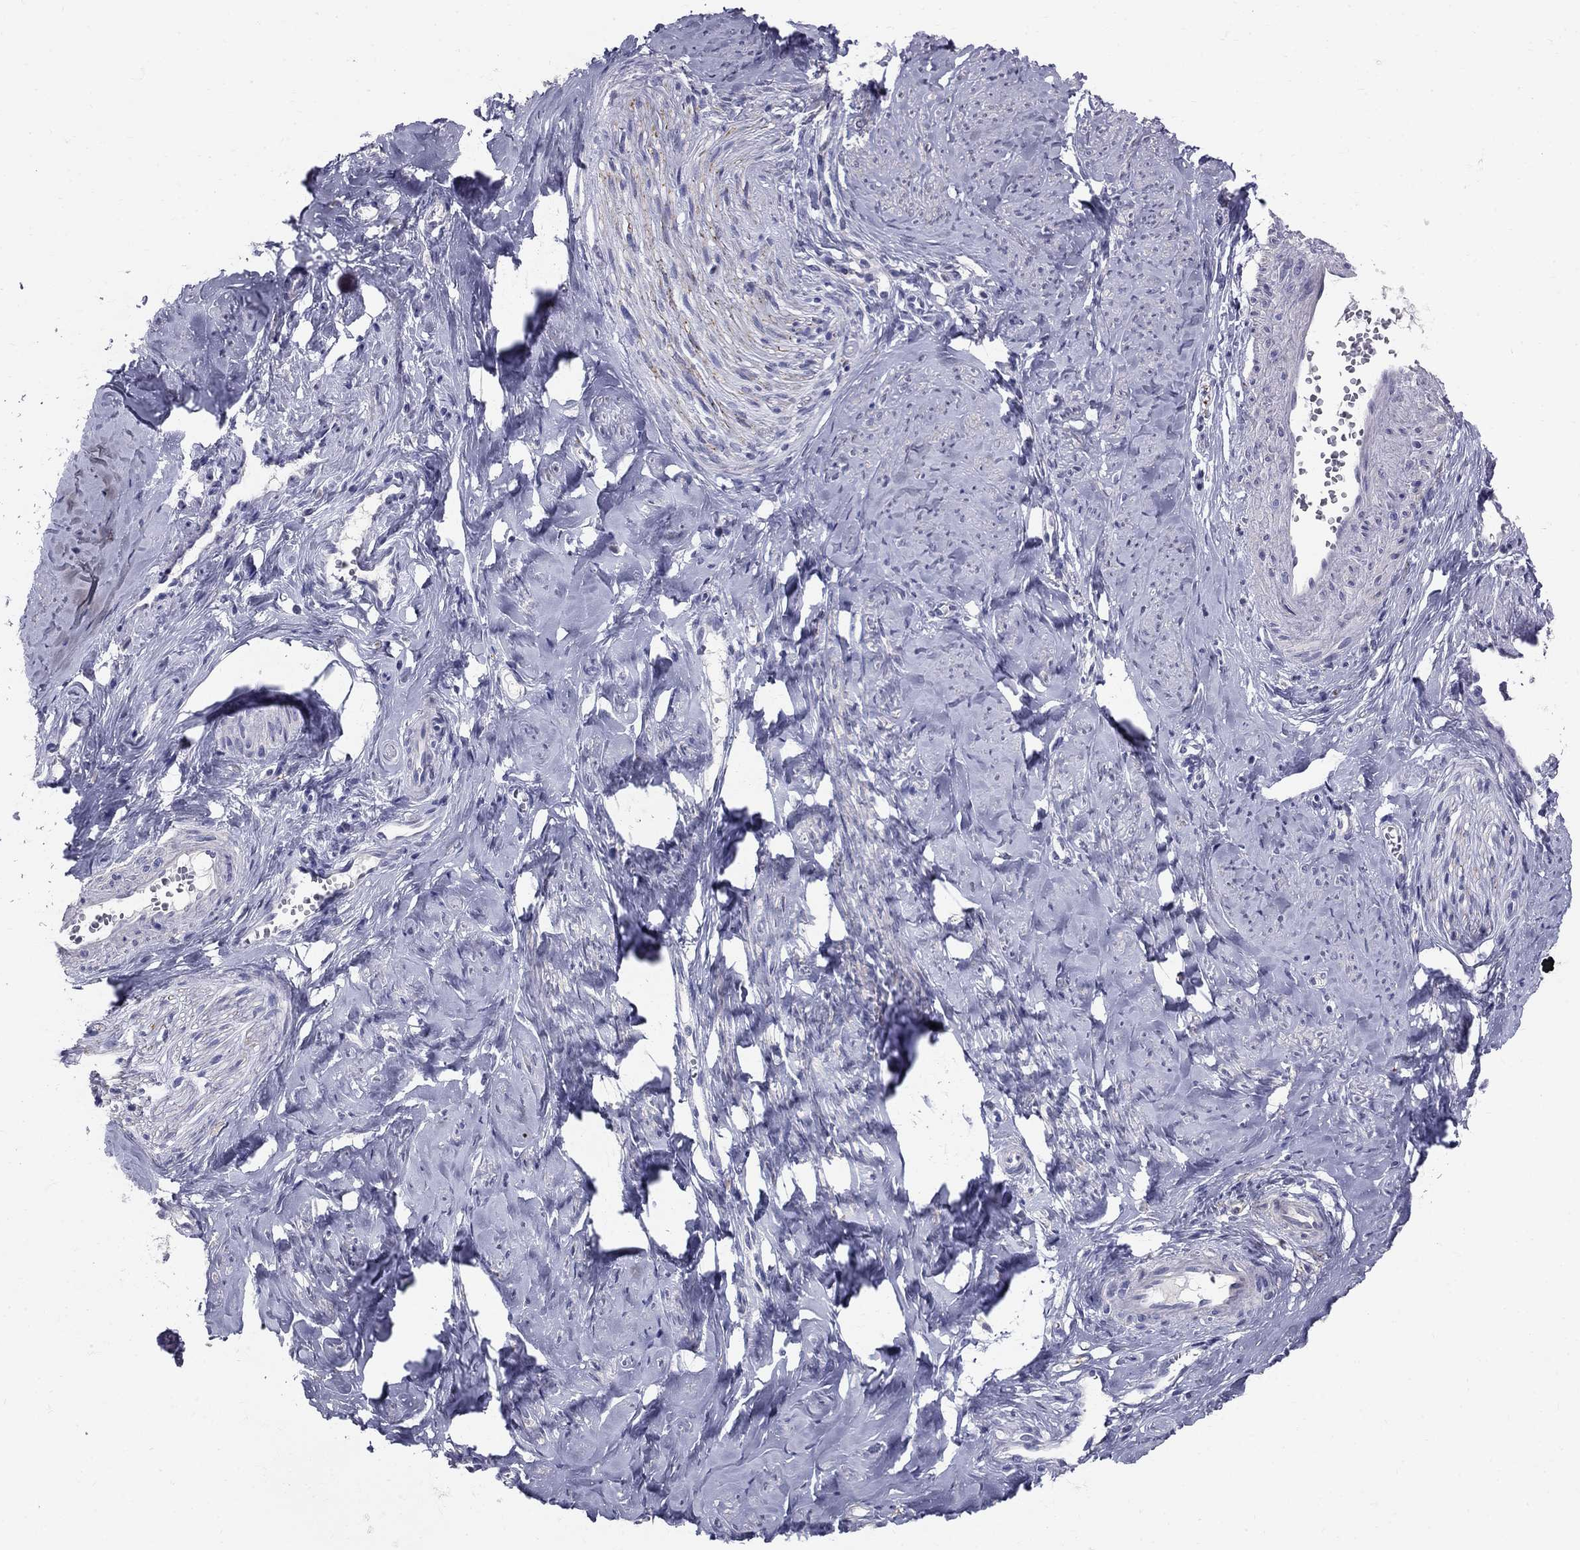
{"staining": {"intensity": "negative", "quantity": "none", "location": "none"}, "tissue": "smooth muscle", "cell_type": "Smooth muscle cells", "image_type": "normal", "snomed": [{"axis": "morphology", "description": "Normal tissue, NOS"}, {"axis": "topography", "description": "Smooth muscle"}], "caption": "Immunohistochemical staining of unremarkable human smooth muscle displays no significant expression in smooth muscle cells.", "gene": "TP53TG5", "patient": {"sex": "female", "age": 48}}